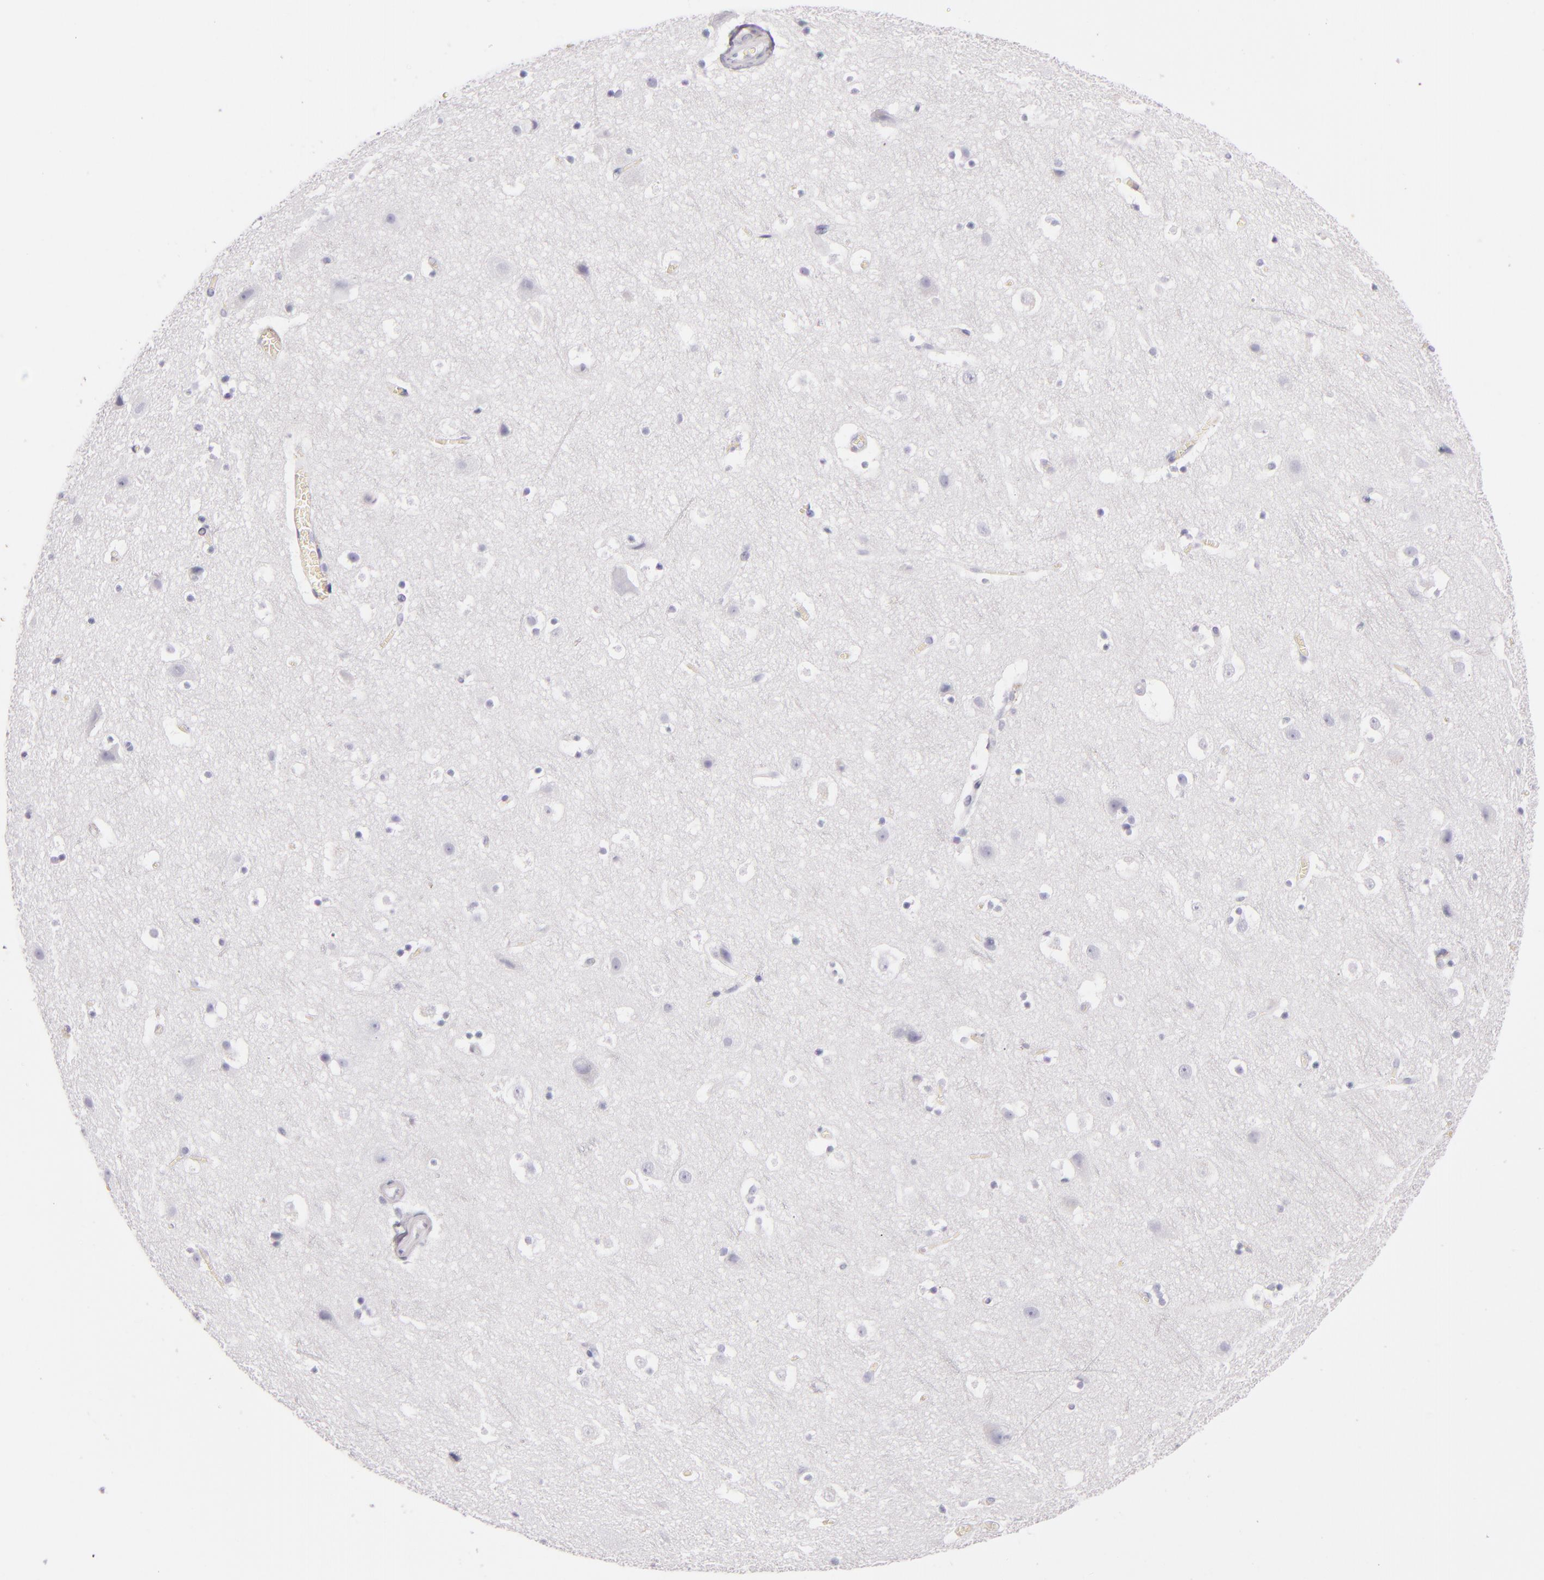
{"staining": {"intensity": "negative", "quantity": "none", "location": "none"}, "tissue": "cerebral cortex", "cell_type": "Endothelial cells", "image_type": "normal", "snomed": [{"axis": "morphology", "description": "Normal tissue, NOS"}, {"axis": "topography", "description": "Cerebral cortex"}], "caption": "Endothelial cells show no significant protein staining in unremarkable cerebral cortex. (DAB (3,3'-diaminobenzidine) immunohistochemistry with hematoxylin counter stain).", "gene": "CD207", "patient": {"sex": "male", "age": 45}}